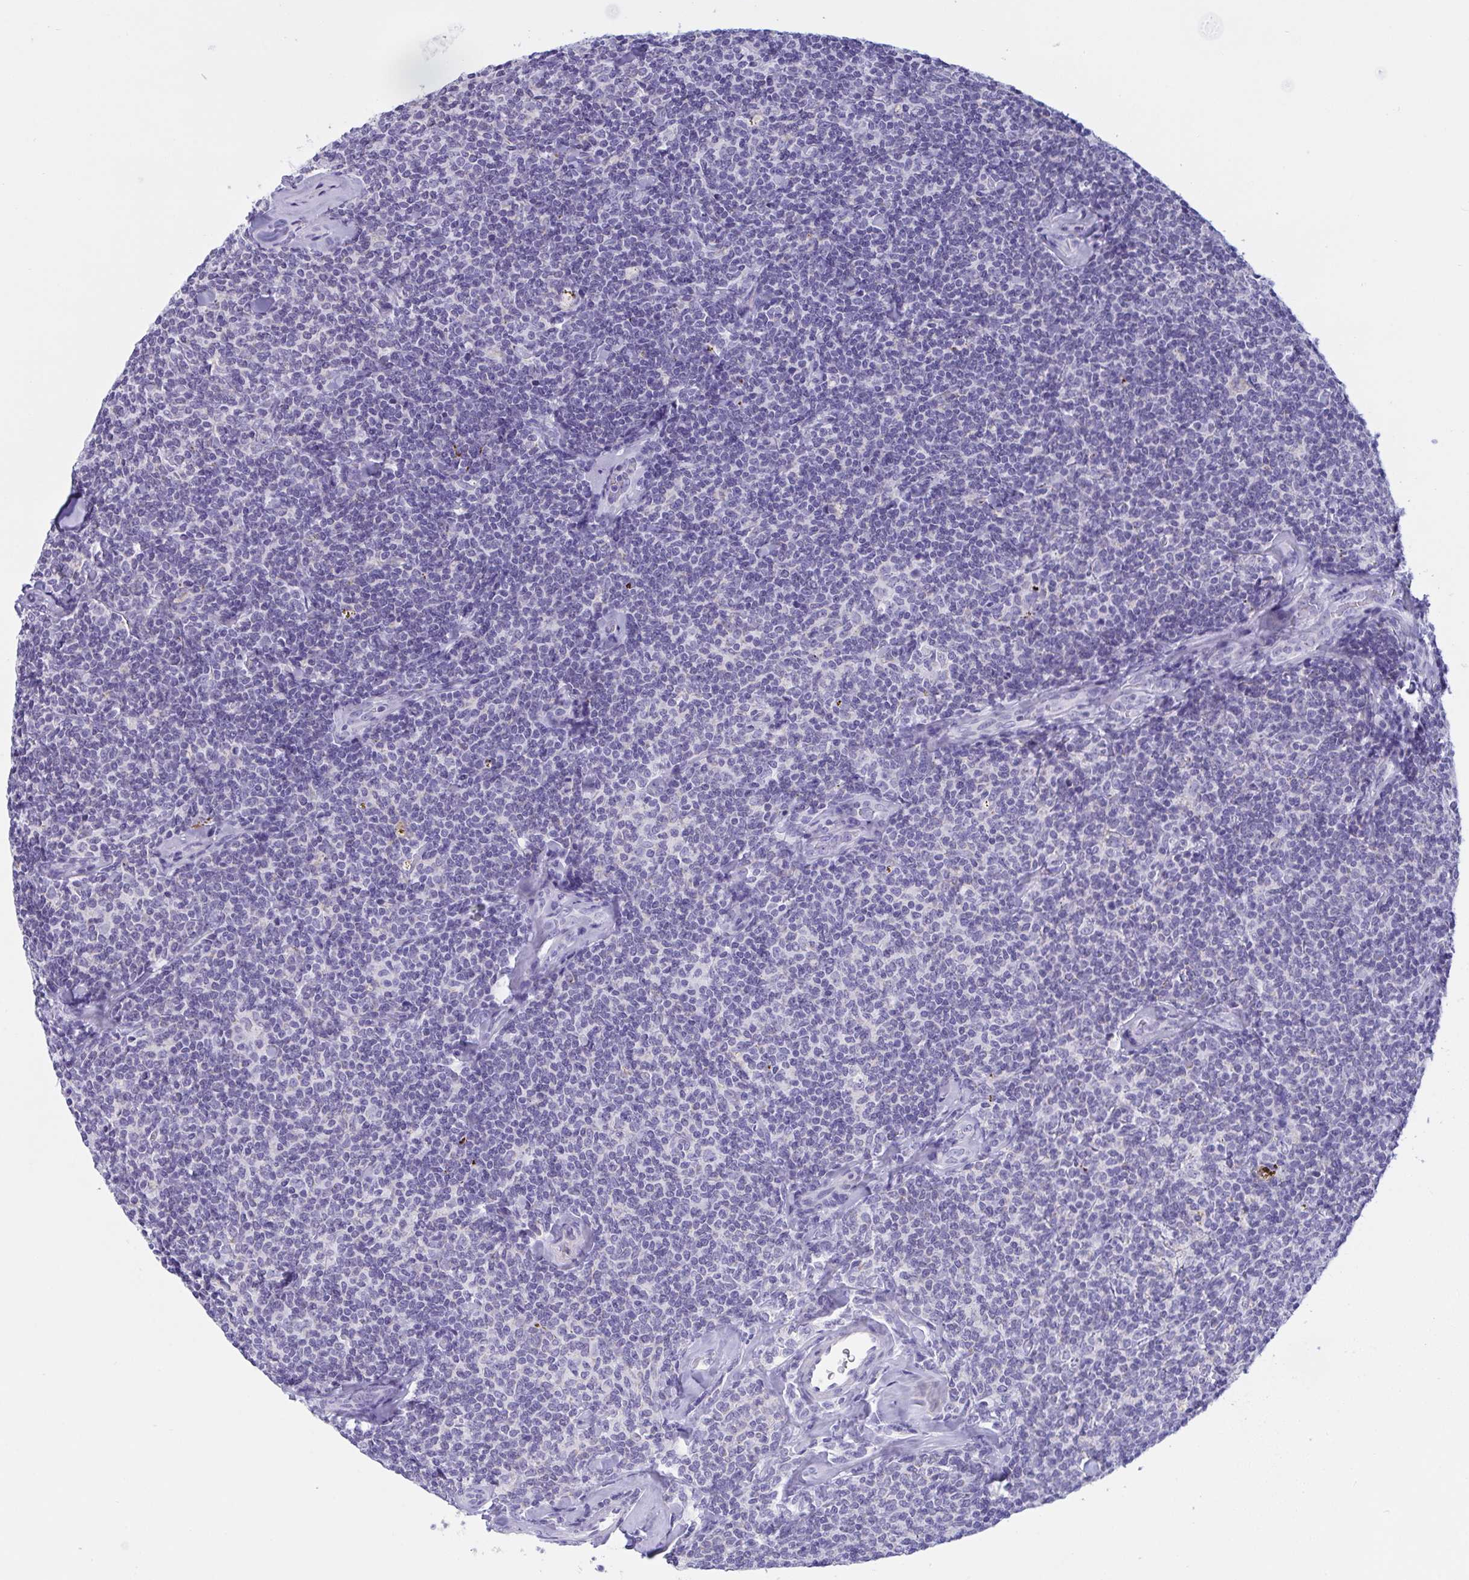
{"staining": {"intensity": "negative", "quantity": "none", "location": "none"}, "tissue": "lymphoma", "cell_type": "Tumor cells", "image_type": "cancer", "snomed": [{"axis": "morphology", "description": "Malignant lymphoma, non-Hodgkin's type, Low grade"}, {"axis": "topography", "description": "Lymph node"}], "caption": "Low-grade malignant lymphoma, non-Hodgkin's type stained for a protein using immunohistochemistry (IHC) shows no positivity tumor cells.", "gene": "OXLD1", "patient": {"sex": "female", "age": 56}}